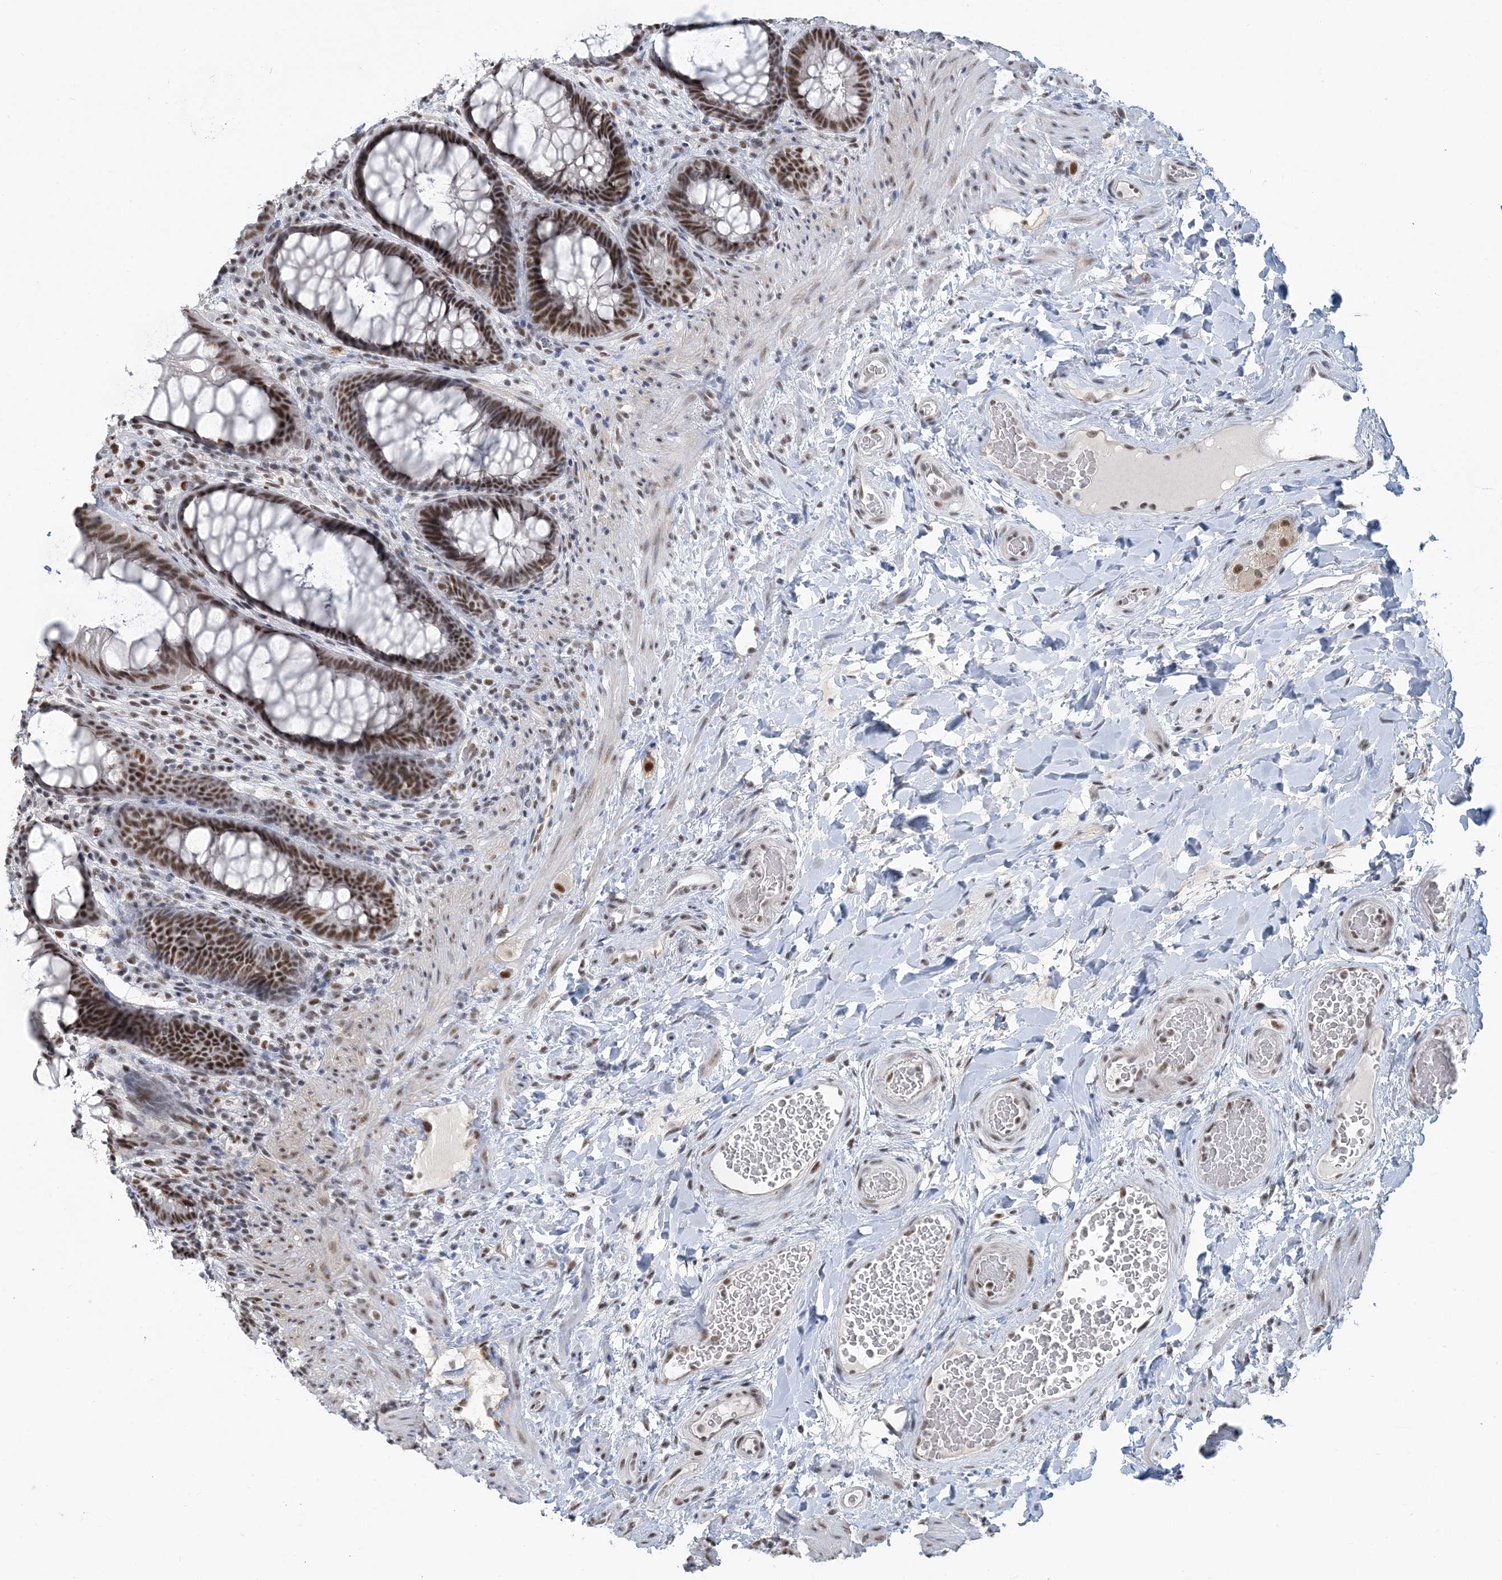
{"staining": {"intensity": "moderate", "quantity": ">75%", "location": "nuclear"}, "tissue": "rectum", "cell_type": "Glandular cells", "image_type": "normal", "snomed": [{"axis": "morphology", "description": "Normal tissue, NOS"}, {"axis": "topography", "description": "Rectum"}], "caption": "IHC histopathology image of unremarkable human rectum stained for a protein (brown), which exhibits medium levels of moderate nuclear expression in about >75% of glandular cells.", "gene": "PLRG1", "patient": {"sex": "female", "age": 46}}